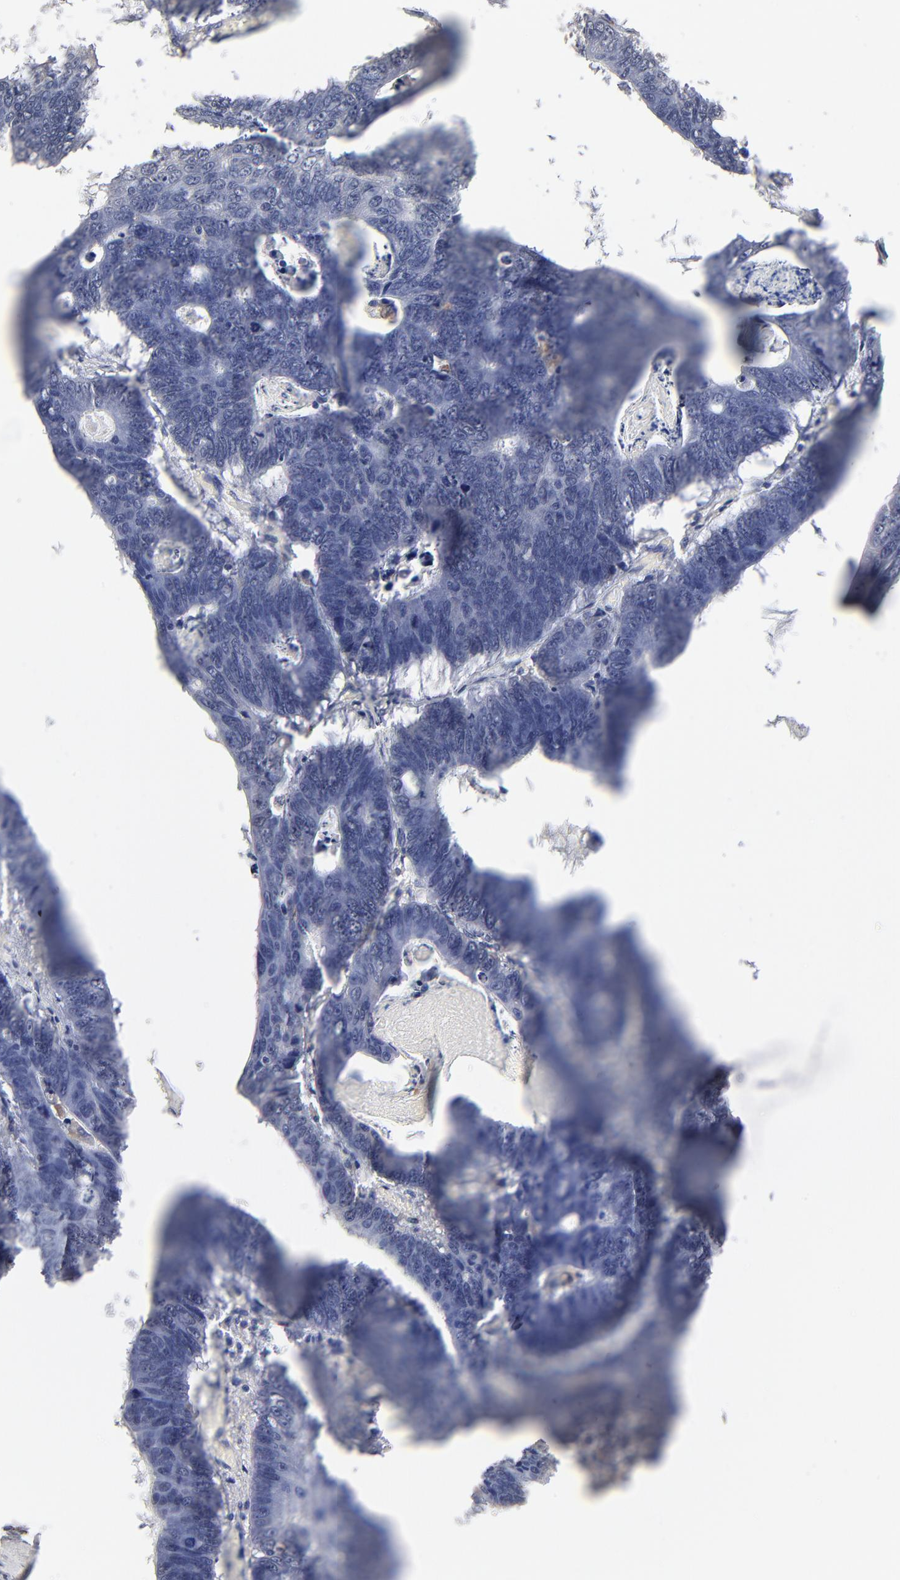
{"staining": {"intensity": "negative", "quantity": "none", "location": "none"}, "tissue": "colorectal cancer", "cell_type": "Tumor cells", "image_type": "cancer", "snomed": [{"axis": "morphology", "description": "Adenocarcinoma, NOS"}, {"axis": "topography", "description": "Colon"}], "caption": "An IHC image of colorectal cancer is shown. There is no staining in tumor cells of colorectal cancer. (DAB (3,3'-diaminobenzidine) immunohistochemistry visualized using brightfield microscopy, high magnification).", "gene": "POMT2", "patient": {"sex": "female", "age": 55}}